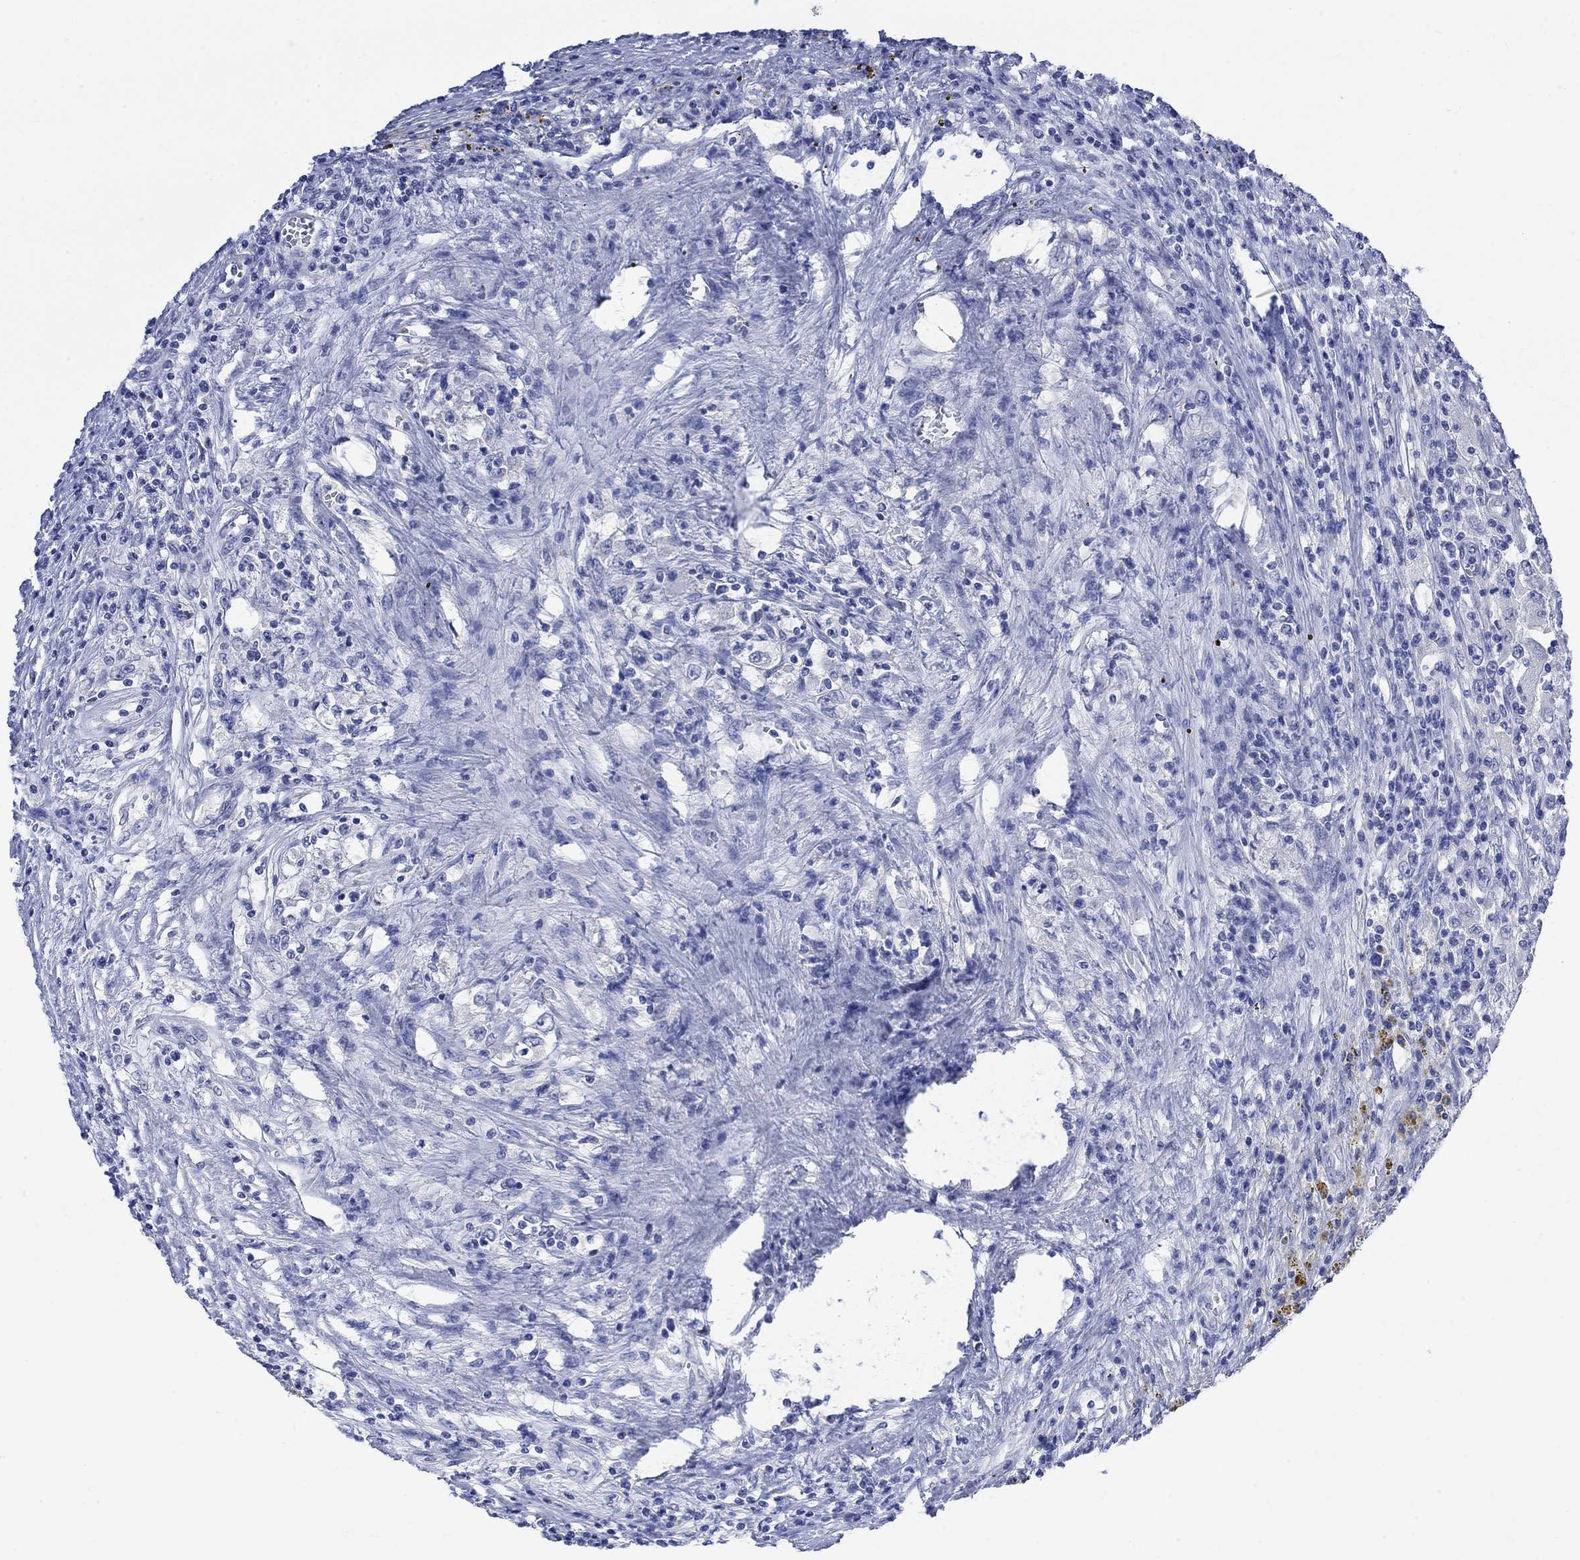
{"staining": {"intensity": "negative", "quantity": "none", "location": "none"}, "tissue": "renal cancer", "cell_type": "Tumor cells", "image_type": "cancer", "snomed": [{"axis": "morphology", "description": "Adenocarcinoma, NOS"}, {"axis": "topography", "description": "Kidney"}], "caption": "Immunohistochemistry (IHC) histopathology image of renal adenocarcinoma stained for a protein (brown), which displays no positivity in tumor cells.", "gene": "FBP2", "patient": {"sex": "female", "age": 67}}